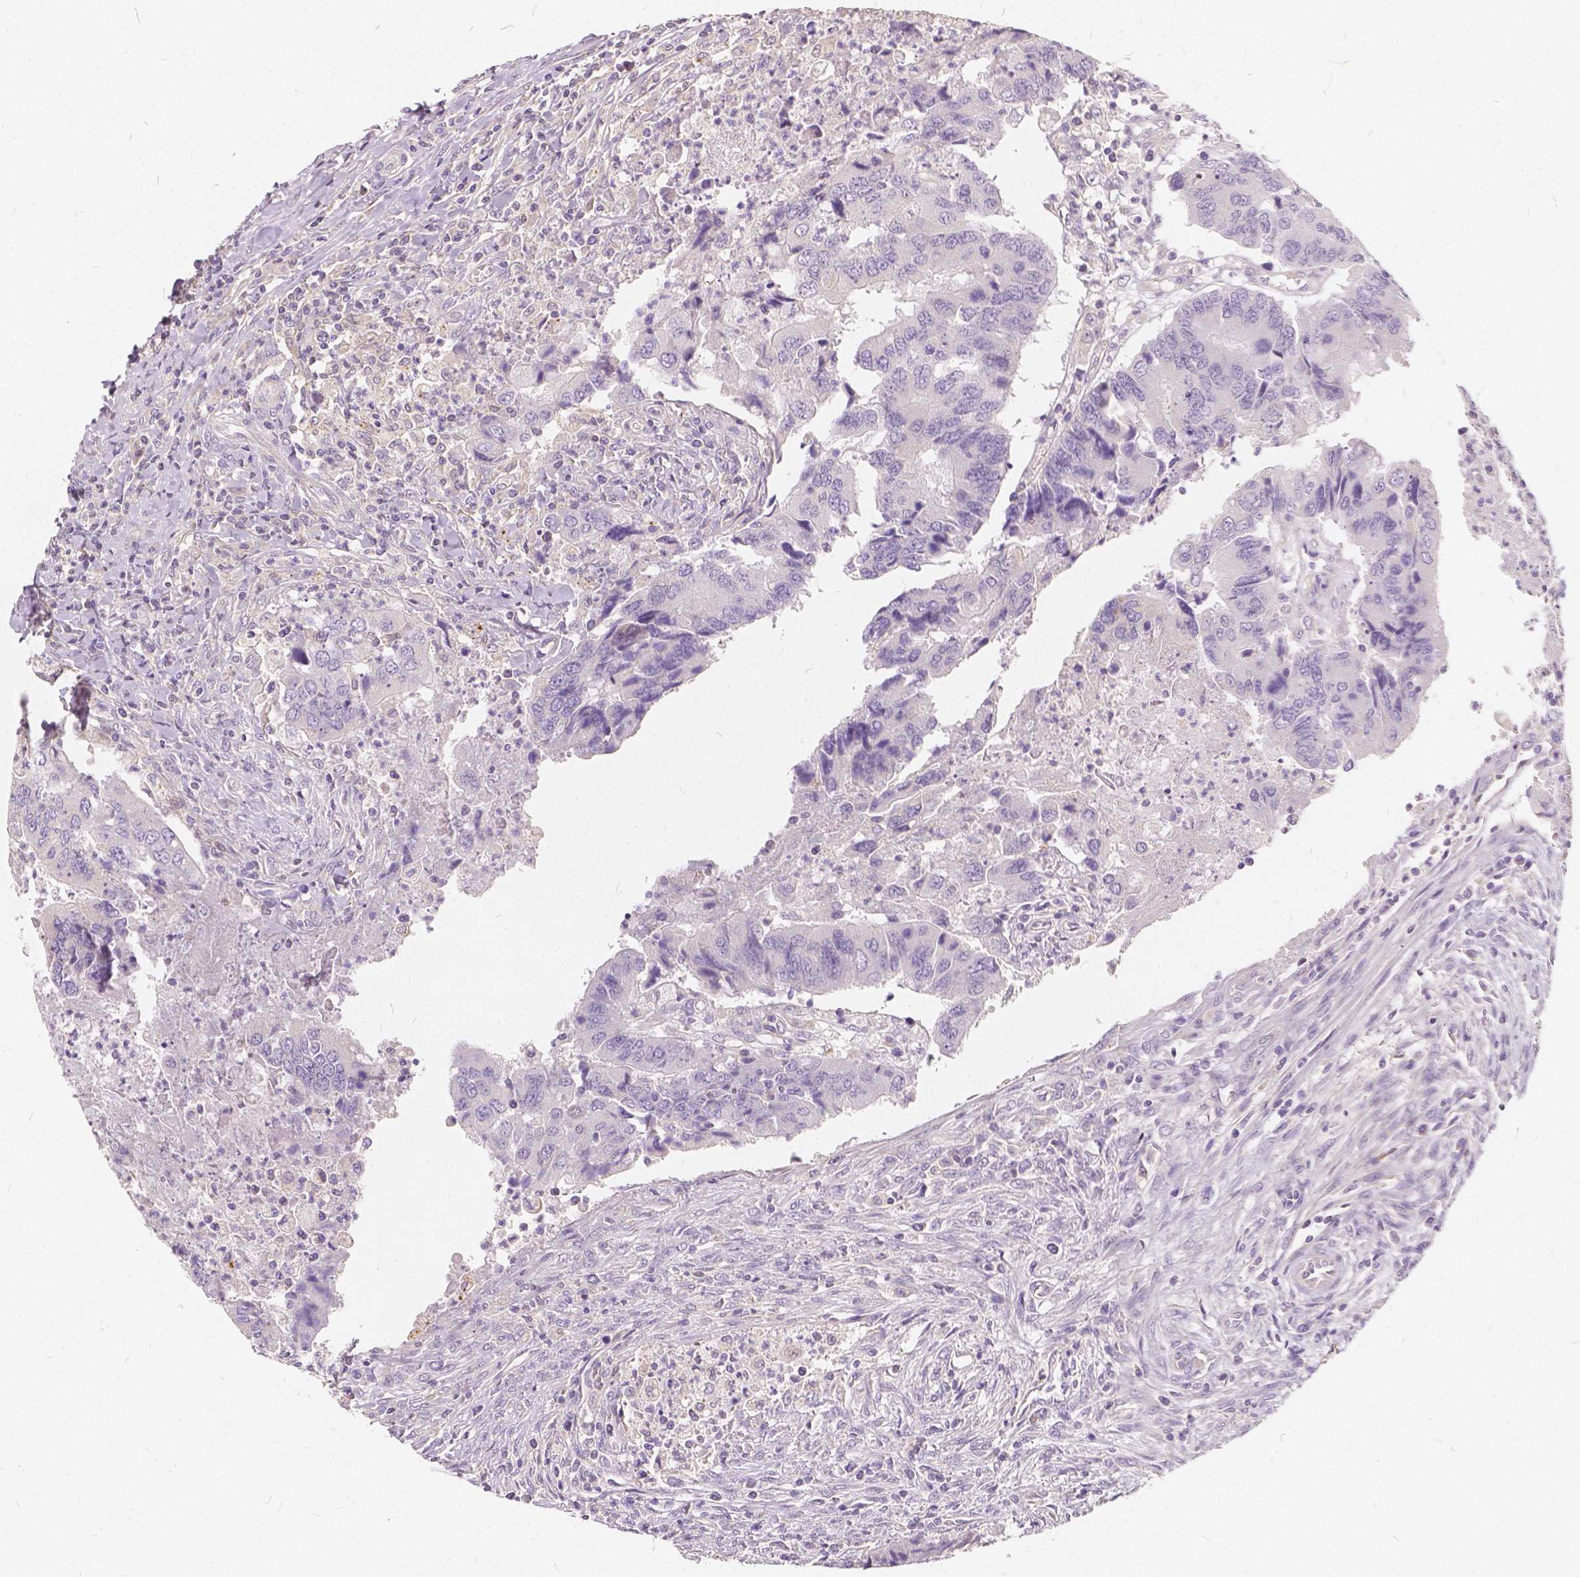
{"staining": {"intensity": "negative", "quantity": "none", "location": "none"}, "tissue": "colorectal cancer", "cell_type": "Tumor cells", "image_type": "cancer", "snomed": [{"axis": "morphology", "description": "Adenocarcinoma, NOS"}, {"axis": "topography", "description": "Colon"}], "caption": "A micrograph of human adenocarcinoma (colorectal) is negative for staining in tumor cells.", "gene": "KIAA0513", "patient": {"sex": "female", "age": 67}}